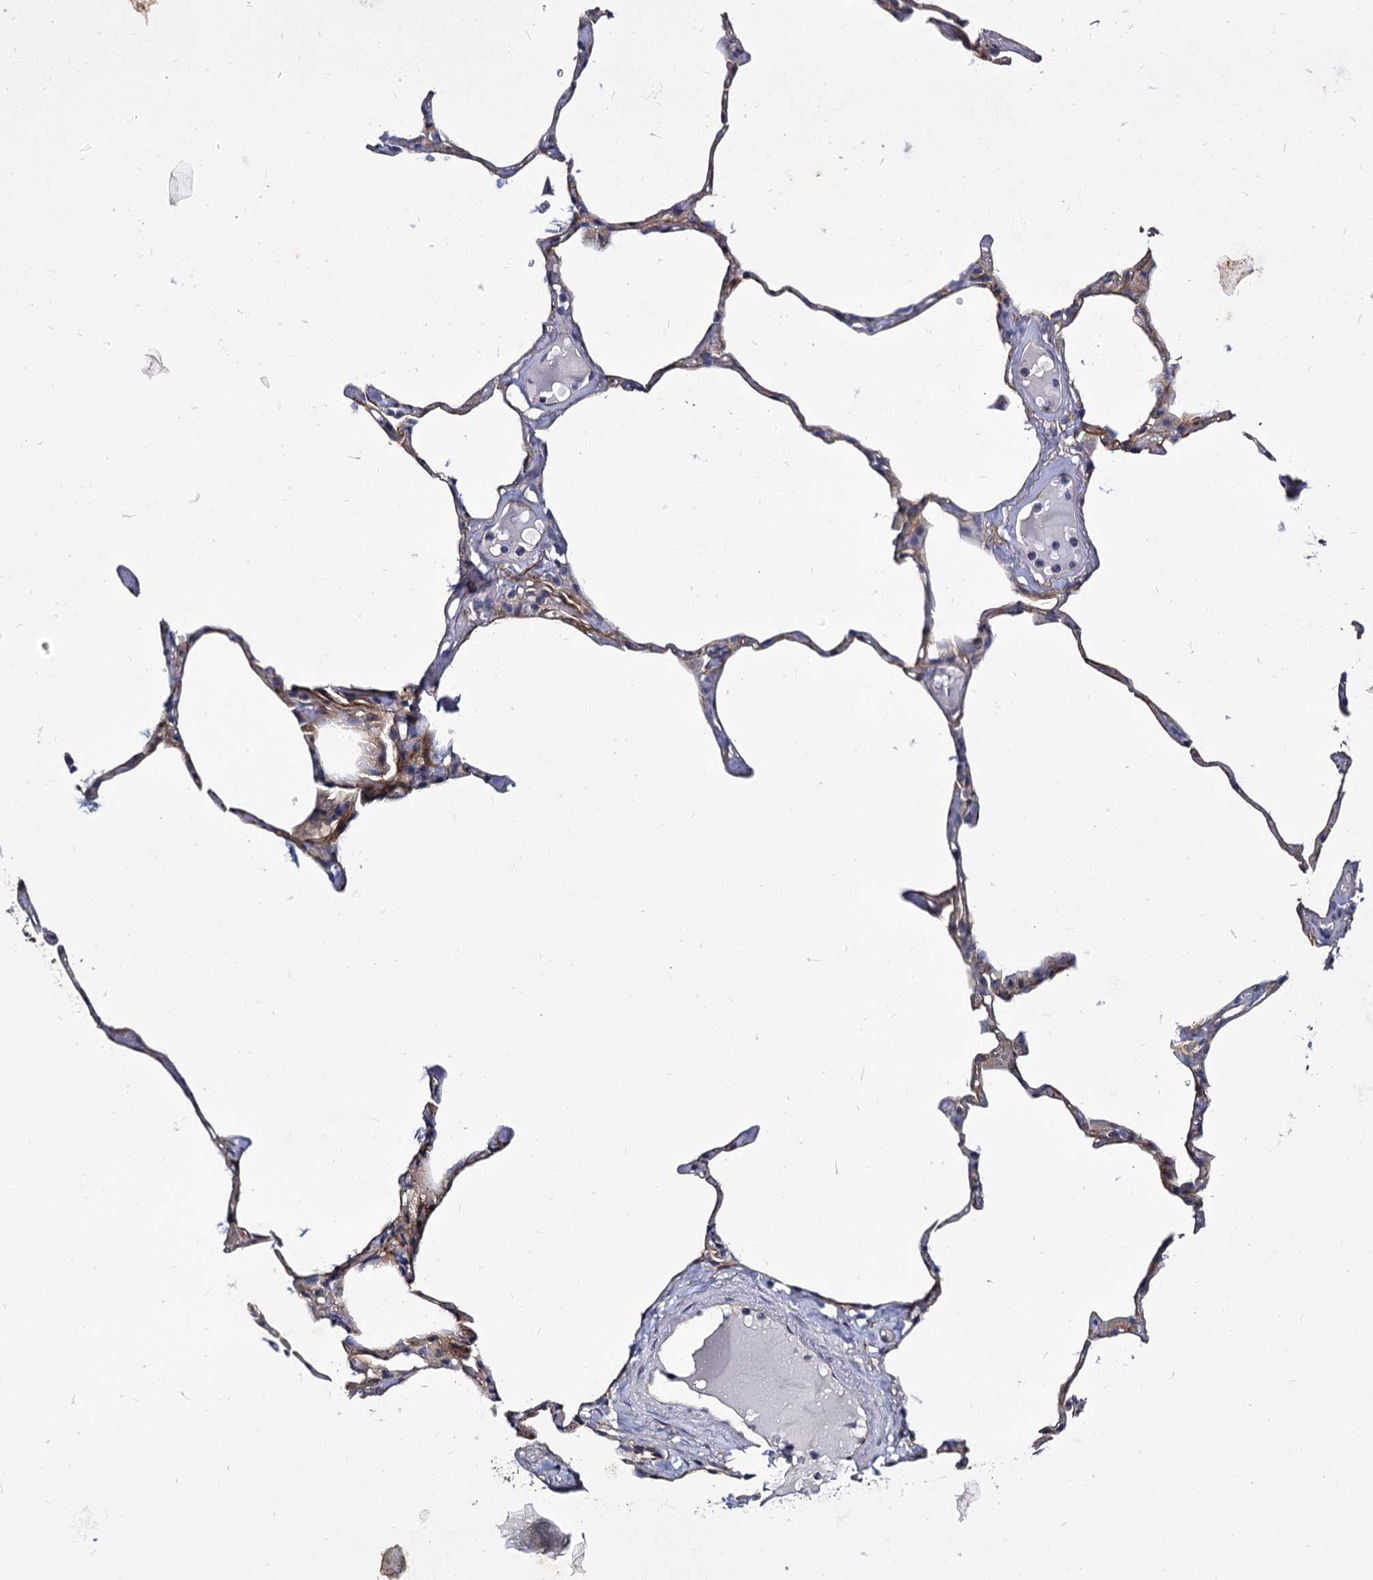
{"staining": {"intensity": "moderate", "quantity": "<25%", "location": "cytoplasmic/membranous"}, "tissue": "lung", "cell_type": "Alveolar cells", "image_type": "normal", "snomed": [{"axis": "morphology", "description": "Normal tissue, NOS"}, {"axis": "topography", "description": "Lung"}], "caption": "Alveolar cells demonstrate low levels of moderate cytoplasmic/membranous expression in approximately <25% of cells in normal lung. Nuclei are stained in blue.", "gene": "CBFB", "patient": {"sex": "male", "age": 65}}